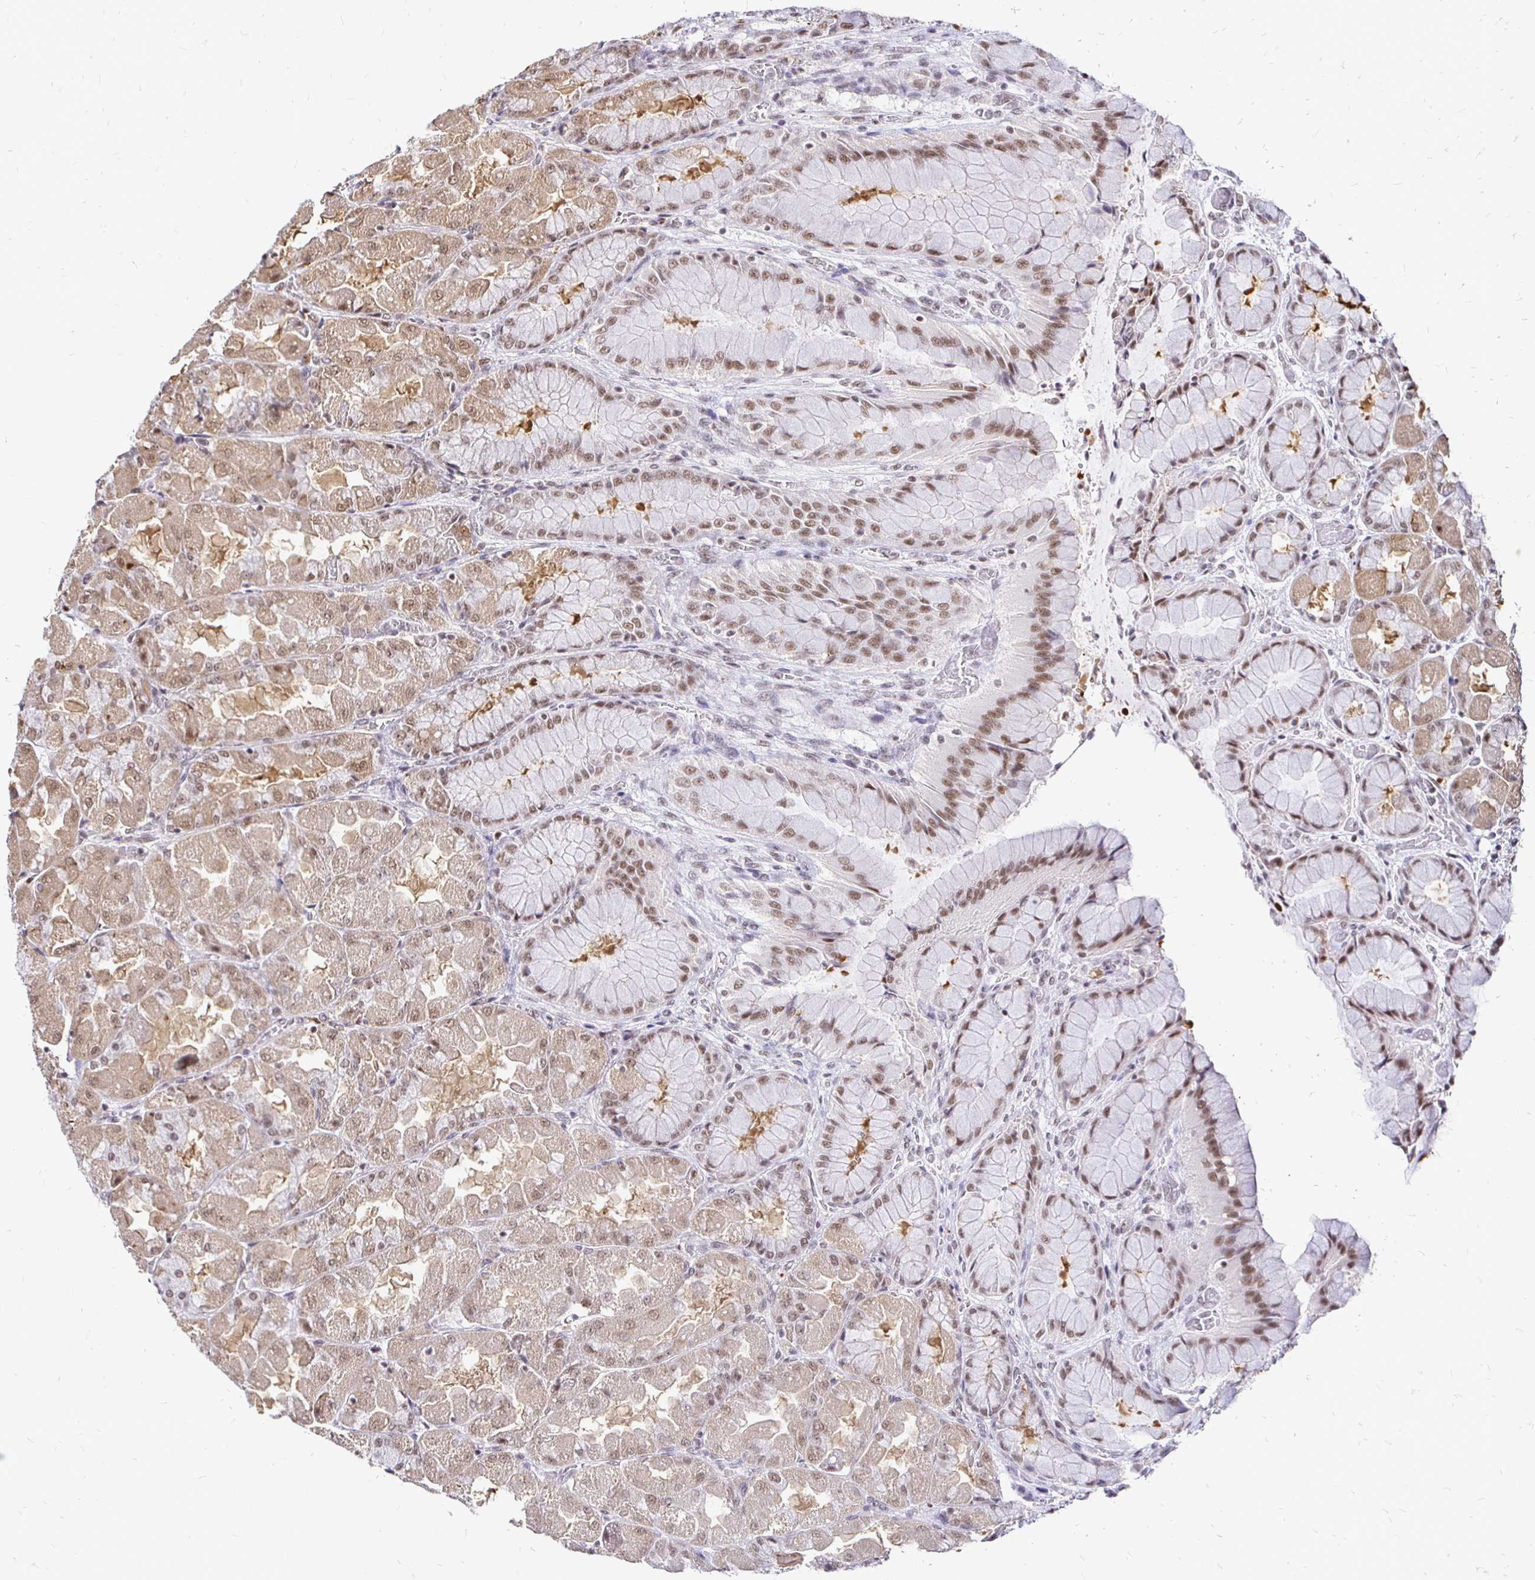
{"staining": {"intensity": "moderate", "quantity": ">75%", "location": "cytoplasmic/membranous,nuclear"}, "tissue": "stomach", "cell_type": "Glandular cells", "image_type": "normal", "snomed": [{"axis": "morphology", "description": "Normal tissue, NOS"}, {"axis": "topography", "description": "Stomach"}], "caption": "About >75% of glandular cells in normal stomach display moderate cytoplasmic/membranous,nuclear protein positivity as visualized by brown immunohistochemical staining.", "gene": "SIN3A", "patient": {"sex": "female", "age": 61}}